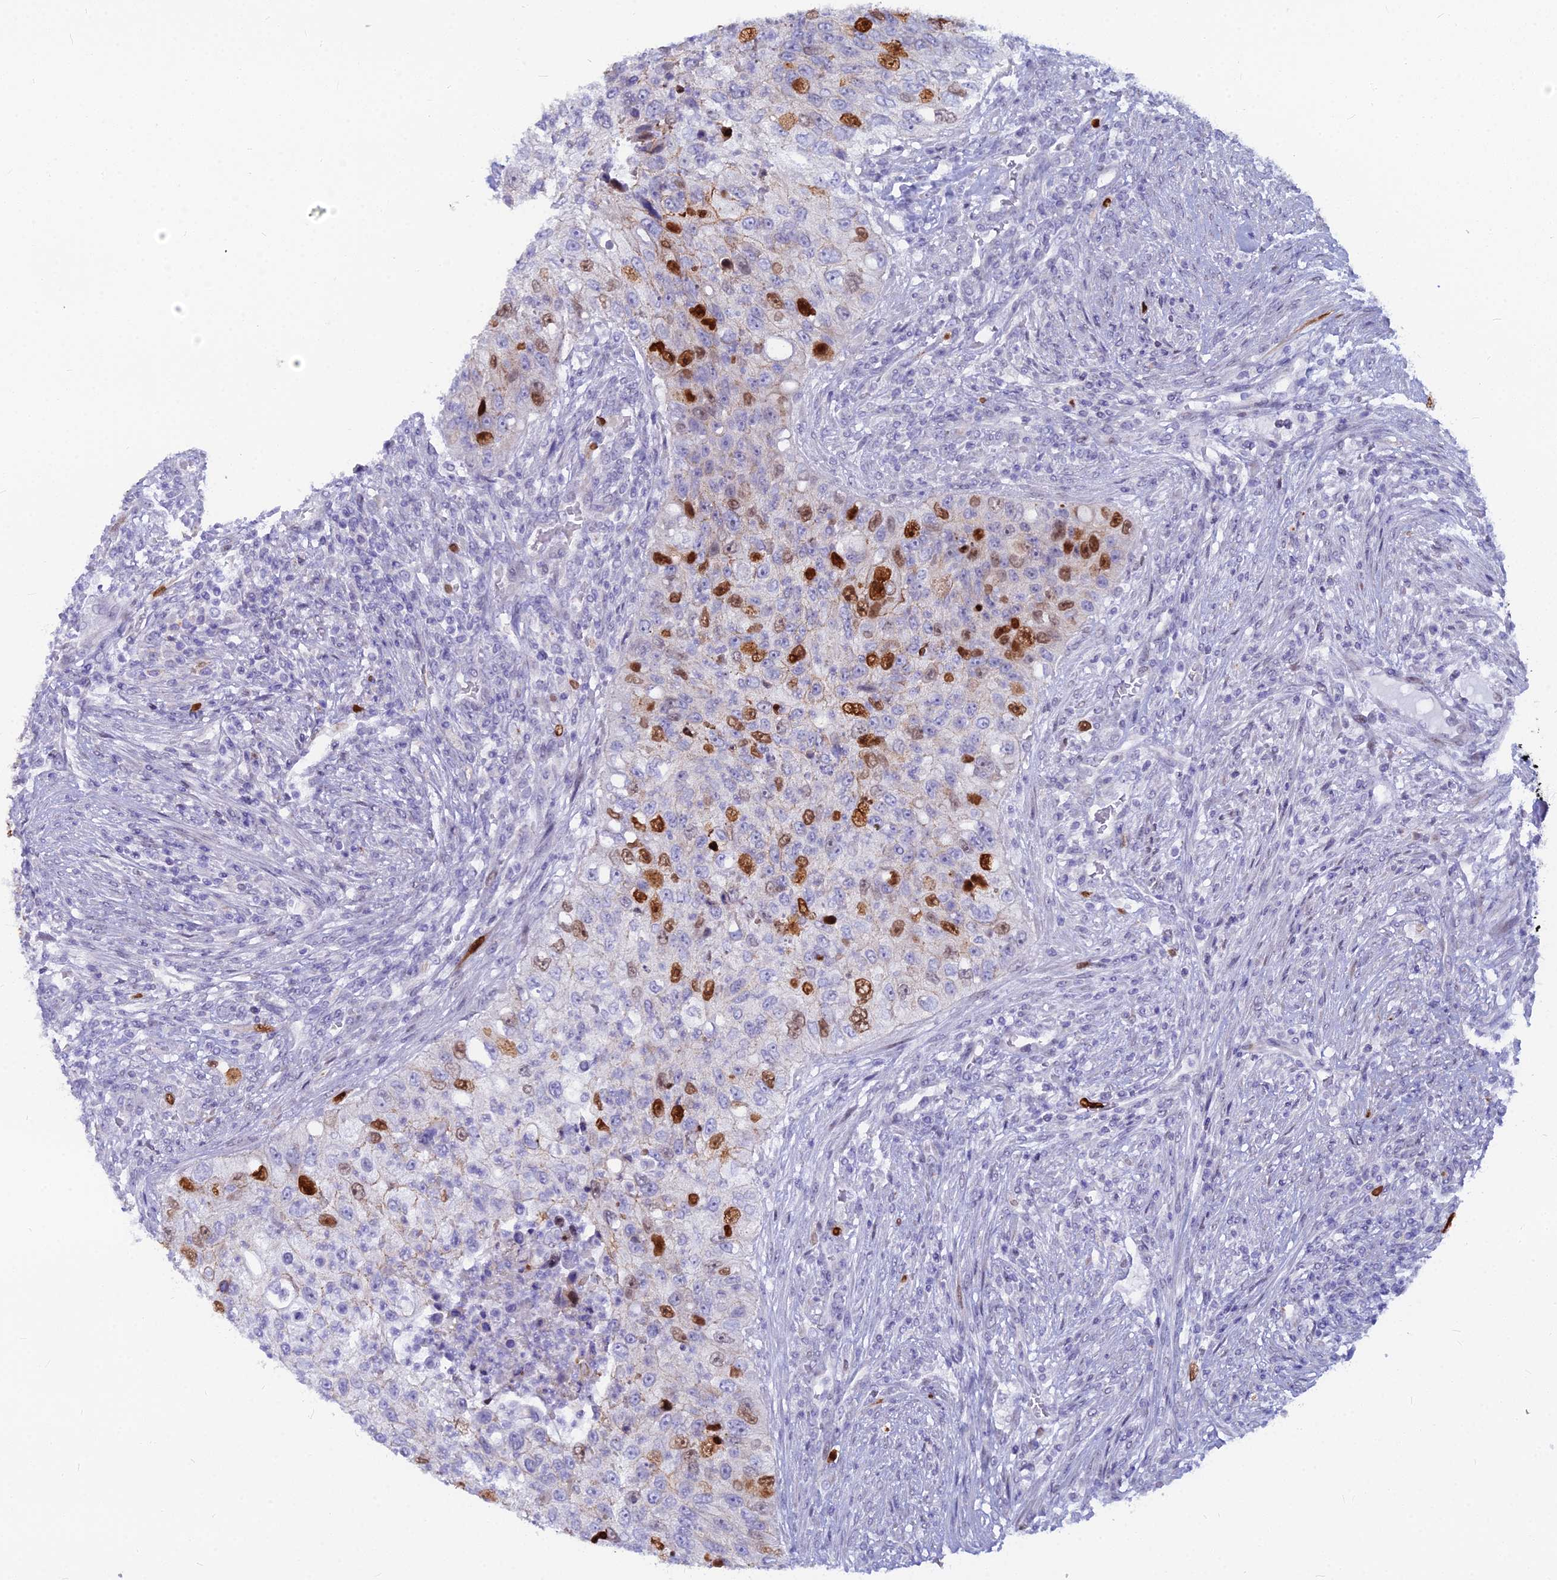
{"staining": {"intensity": "strong", "quantity": "25%-75%", "location": "cytoplasmic/membranous,nuclear"}, "tissue": "urothelial cancer", "cell_type": "Tumor cells", "image_type": "cancer", "snomed": [{"axis": "morphology", "description": "Urothelial carcinoma, High grade"}, {"axis": "topography", "description": "Urinary bladder"}], "caption": "DAB (3,3'-diaminobenzidine) immunohistochemical staining of human urothelial carcinoma (high-grade) displays strong cytoplasmic/membranous and nuclear protein staining in about 25%-75% of tumor cells. (Brightfield microscopy of DAB IHC at high magnification).", "gene": "NUSAP1", "patient": {"sex": "female", "age": 60}}